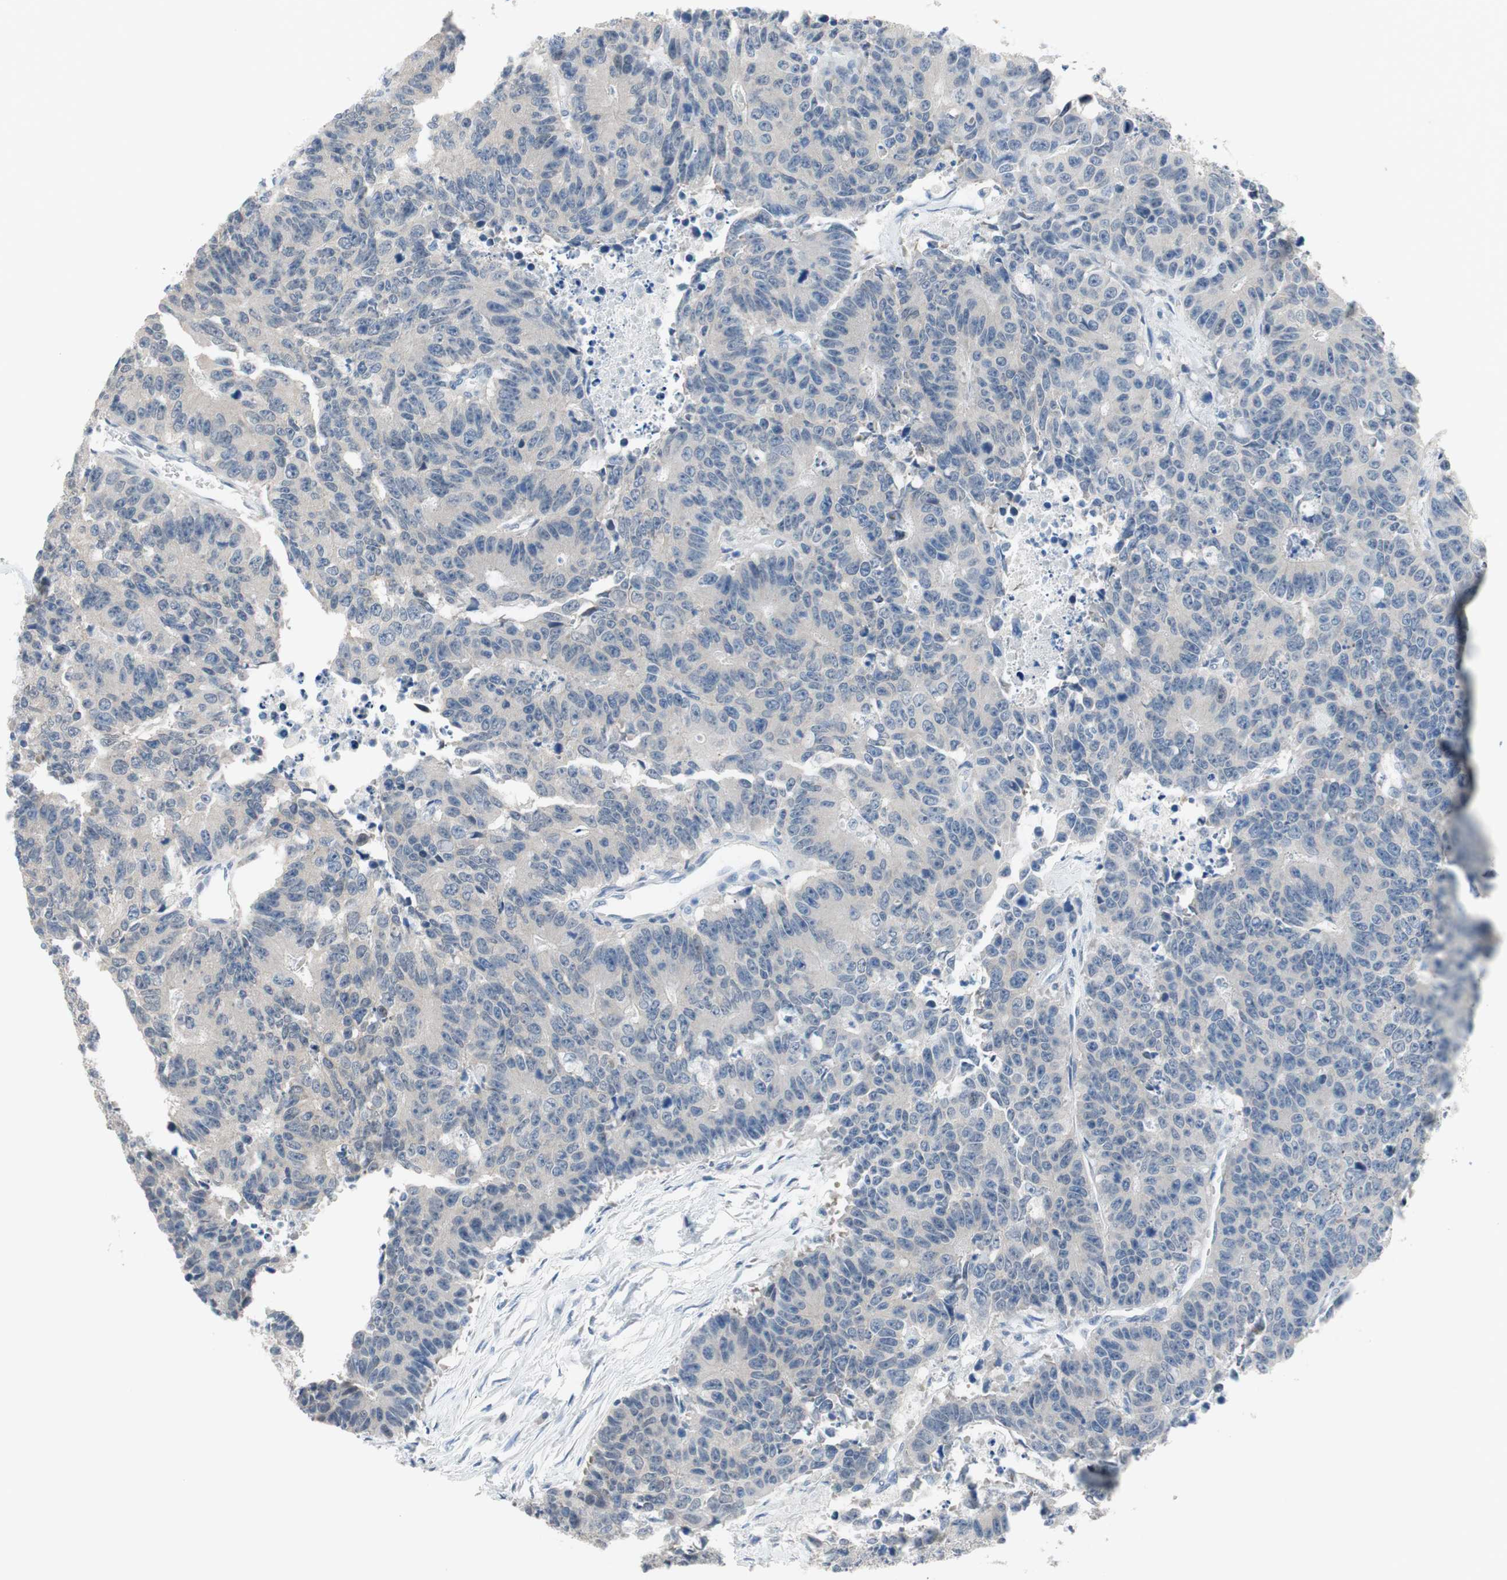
{"staining": {"intensity": "negative", "quantity": "none", "location": "none"}, "tissue": "colorectal cancer", "cell_type": "Tumor cells", "image_type": "cancer", "snomed": [{"axis": "morphology", "description": "Adenocarcinoma, NOS"}, {"axis": "topography", "description": "Colon"}], "caption": "This is an immunohistochemistry photomicrograph of human colorectal cancer. There is no expression in tumor cells.", "gene": "GRHL1", "patient": {"sex": "female", "age": 86}}